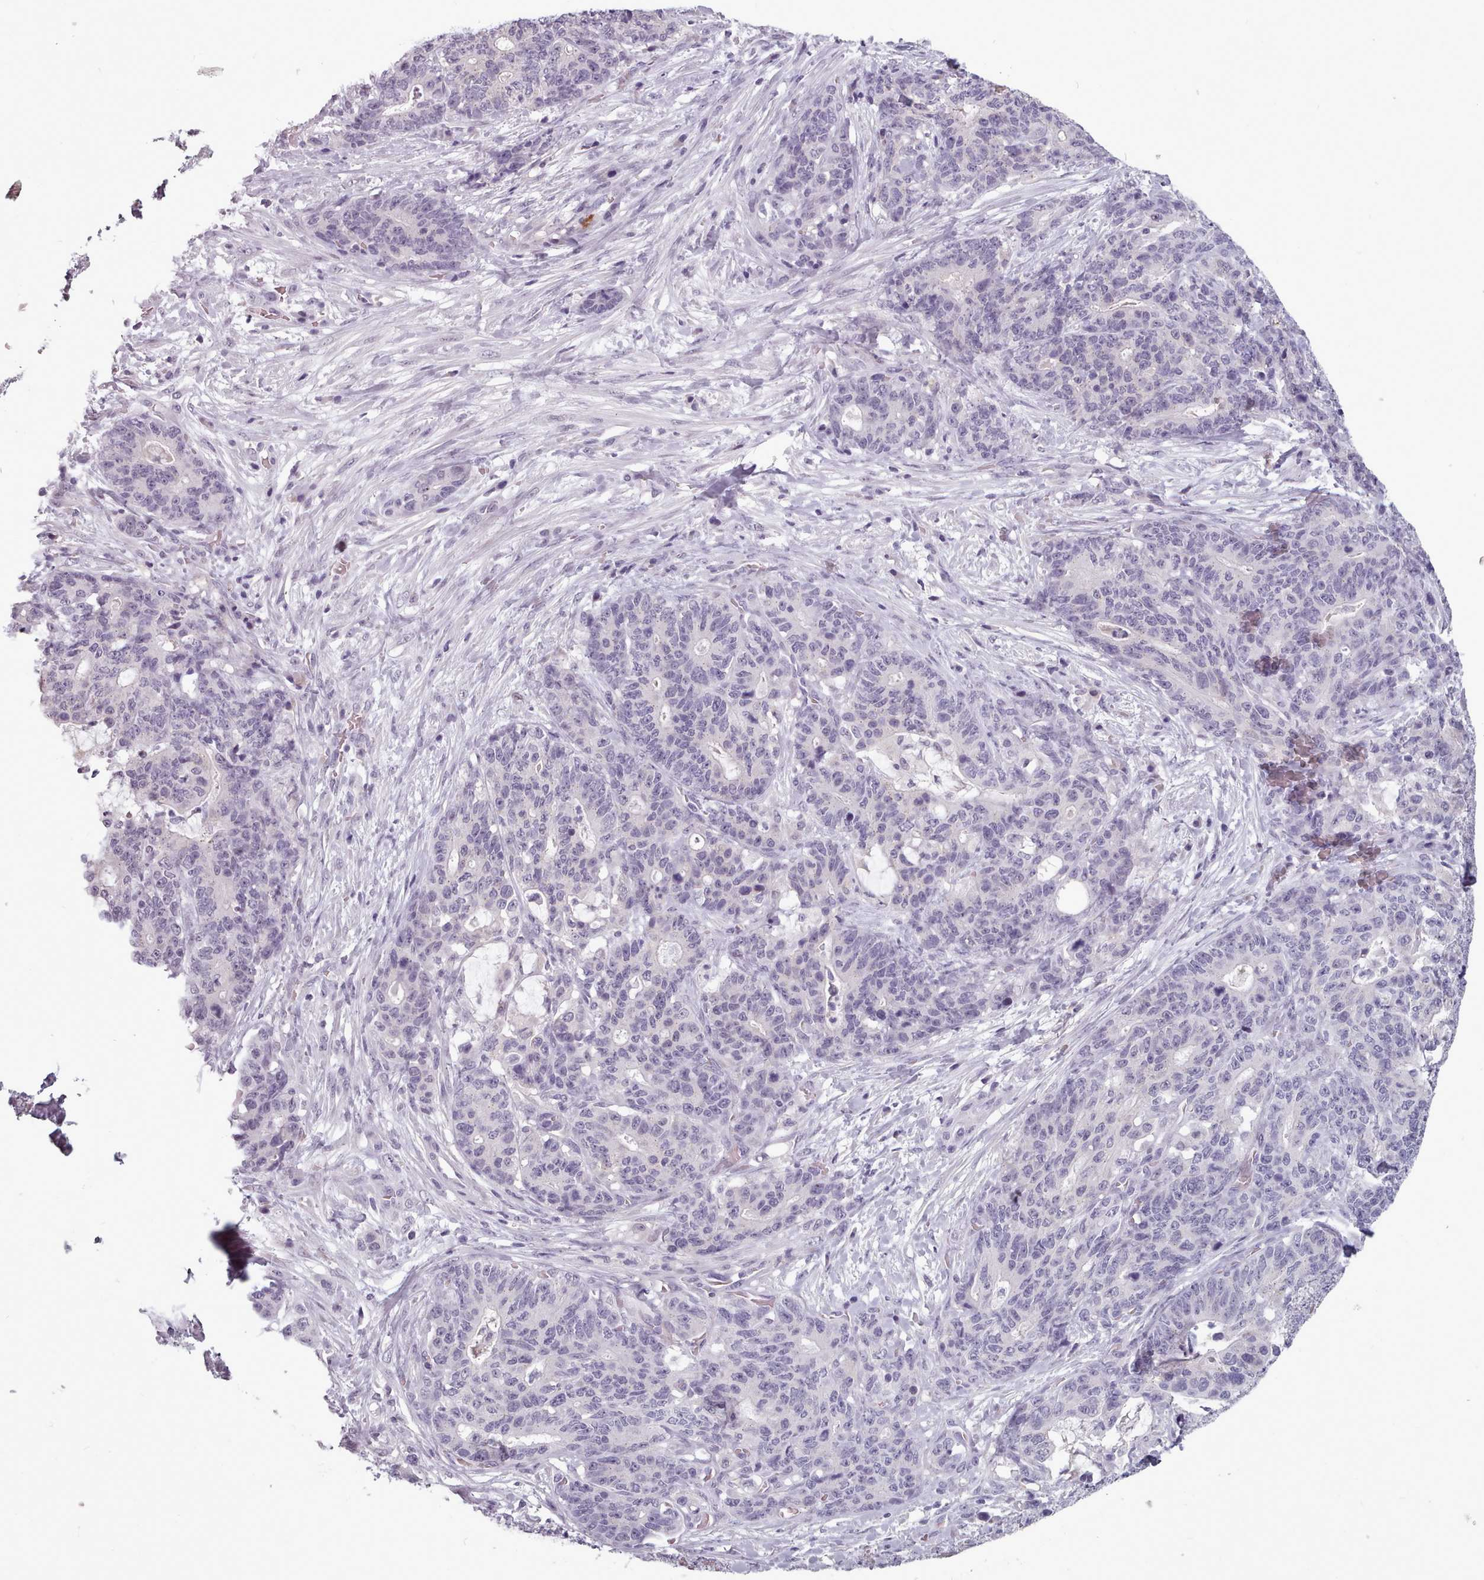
{"staining": {"intensity": "negative", "quantity": "none", "location": "none"}, "tissue": "stomach cancer", "cell_type": "Tumor cells", "image_type": "cancer", "snomed": [{"axis": "morphology", "description": "Normal tissue, NOS"}, {"axis": "morphology", "description": "Adenocarcinoma, NOS"}, {"axis": "topography", "description": "Stomach"}], "caption": "This is an immunohistochemistry micrograph of stomach cancer (adenocarcinoma). There is no staining in tumor cells.", "gene": "PBX4", "patient": {"sex": "female", "age": 64}}